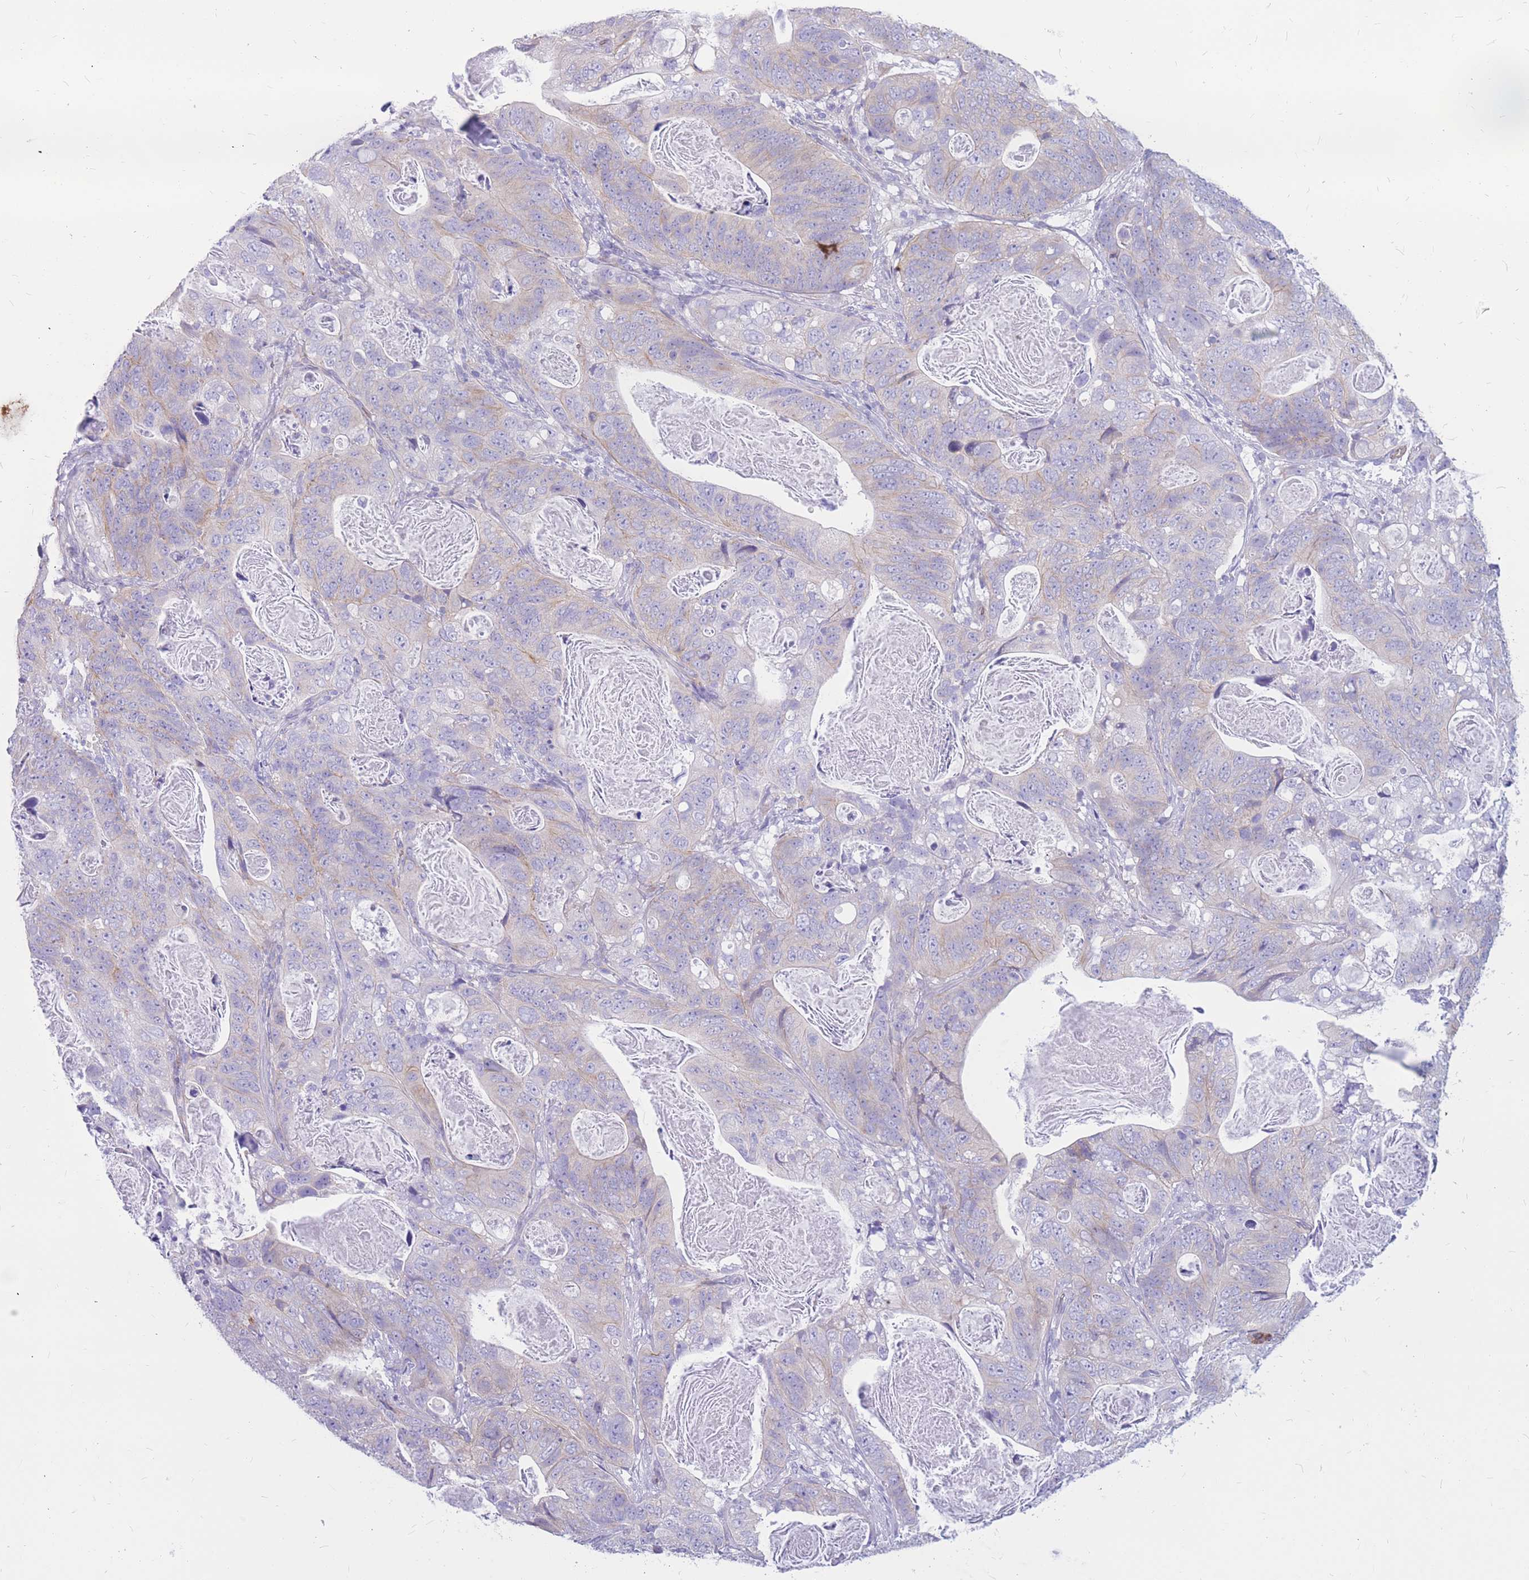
{"staining": {"intensity": "weak", "quantity": "<25%", "location": "cytoplasmic/membranous"}, "tissue": "stomach cancer", "cell_type": "Tumor cells", "image_type": "cancer", "snomed": [{"axis": "morphology", "description": "Normal tissue, NOS"}, {"axis": "morphology", "description": "Adenocarcinoma, NOS"}, {"axis": "topography", "description": "Stomach"}], "caption": "Tumor cells show no significant expression in stomach cancer. (DAB (3,3'-diaminobenzidine) immunohistochemistry with hematoxylin counter stain).", "gene": "ADD2", "patient": {"sex": "female", "age": 89}}